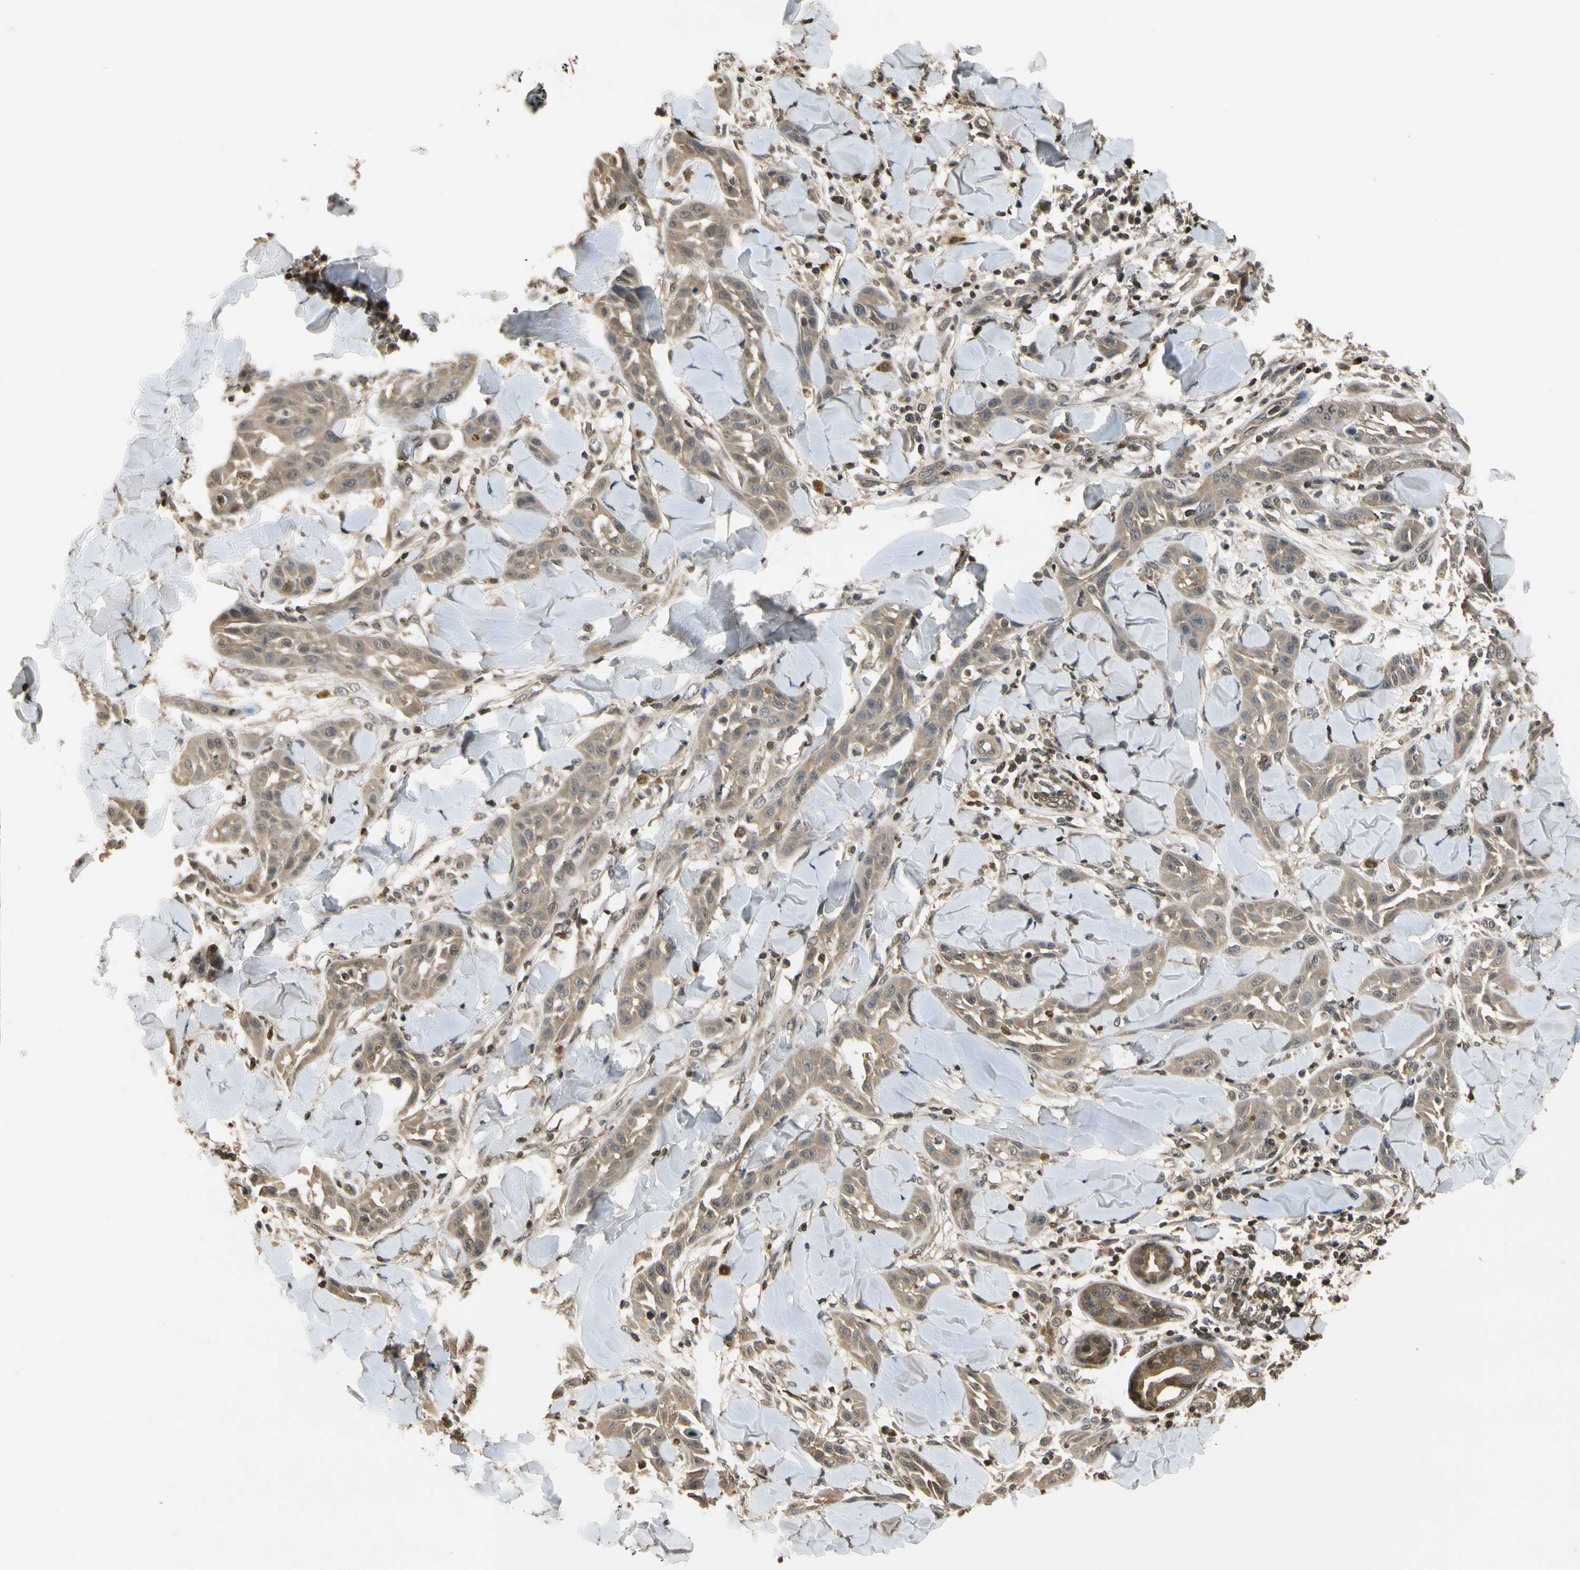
{"staining": {"intensity": "moderate", "quantity": ">75%", "location": "cytoplasmic/membranous"}, "tissue": "skin cancer", "cell_type": "Tumor cells", "image_type": "cancer", "snomed": [{"axis": "morphology", "description": "Squamous cell carcinoma, NOS"}, {"axis": "topography", "description": "Skin"}], "caption": "Skin cancer (squamous cell carcinoma) stained with immunohistochemistry shows moderate cytoplasmic/membranous staining in approximately >75% of tumor cells. (DAB IHC, brown staining for protein, blue staining for nuclei).", "gene": "SOD1", "patient": {"sex": "male", "age": 24}}